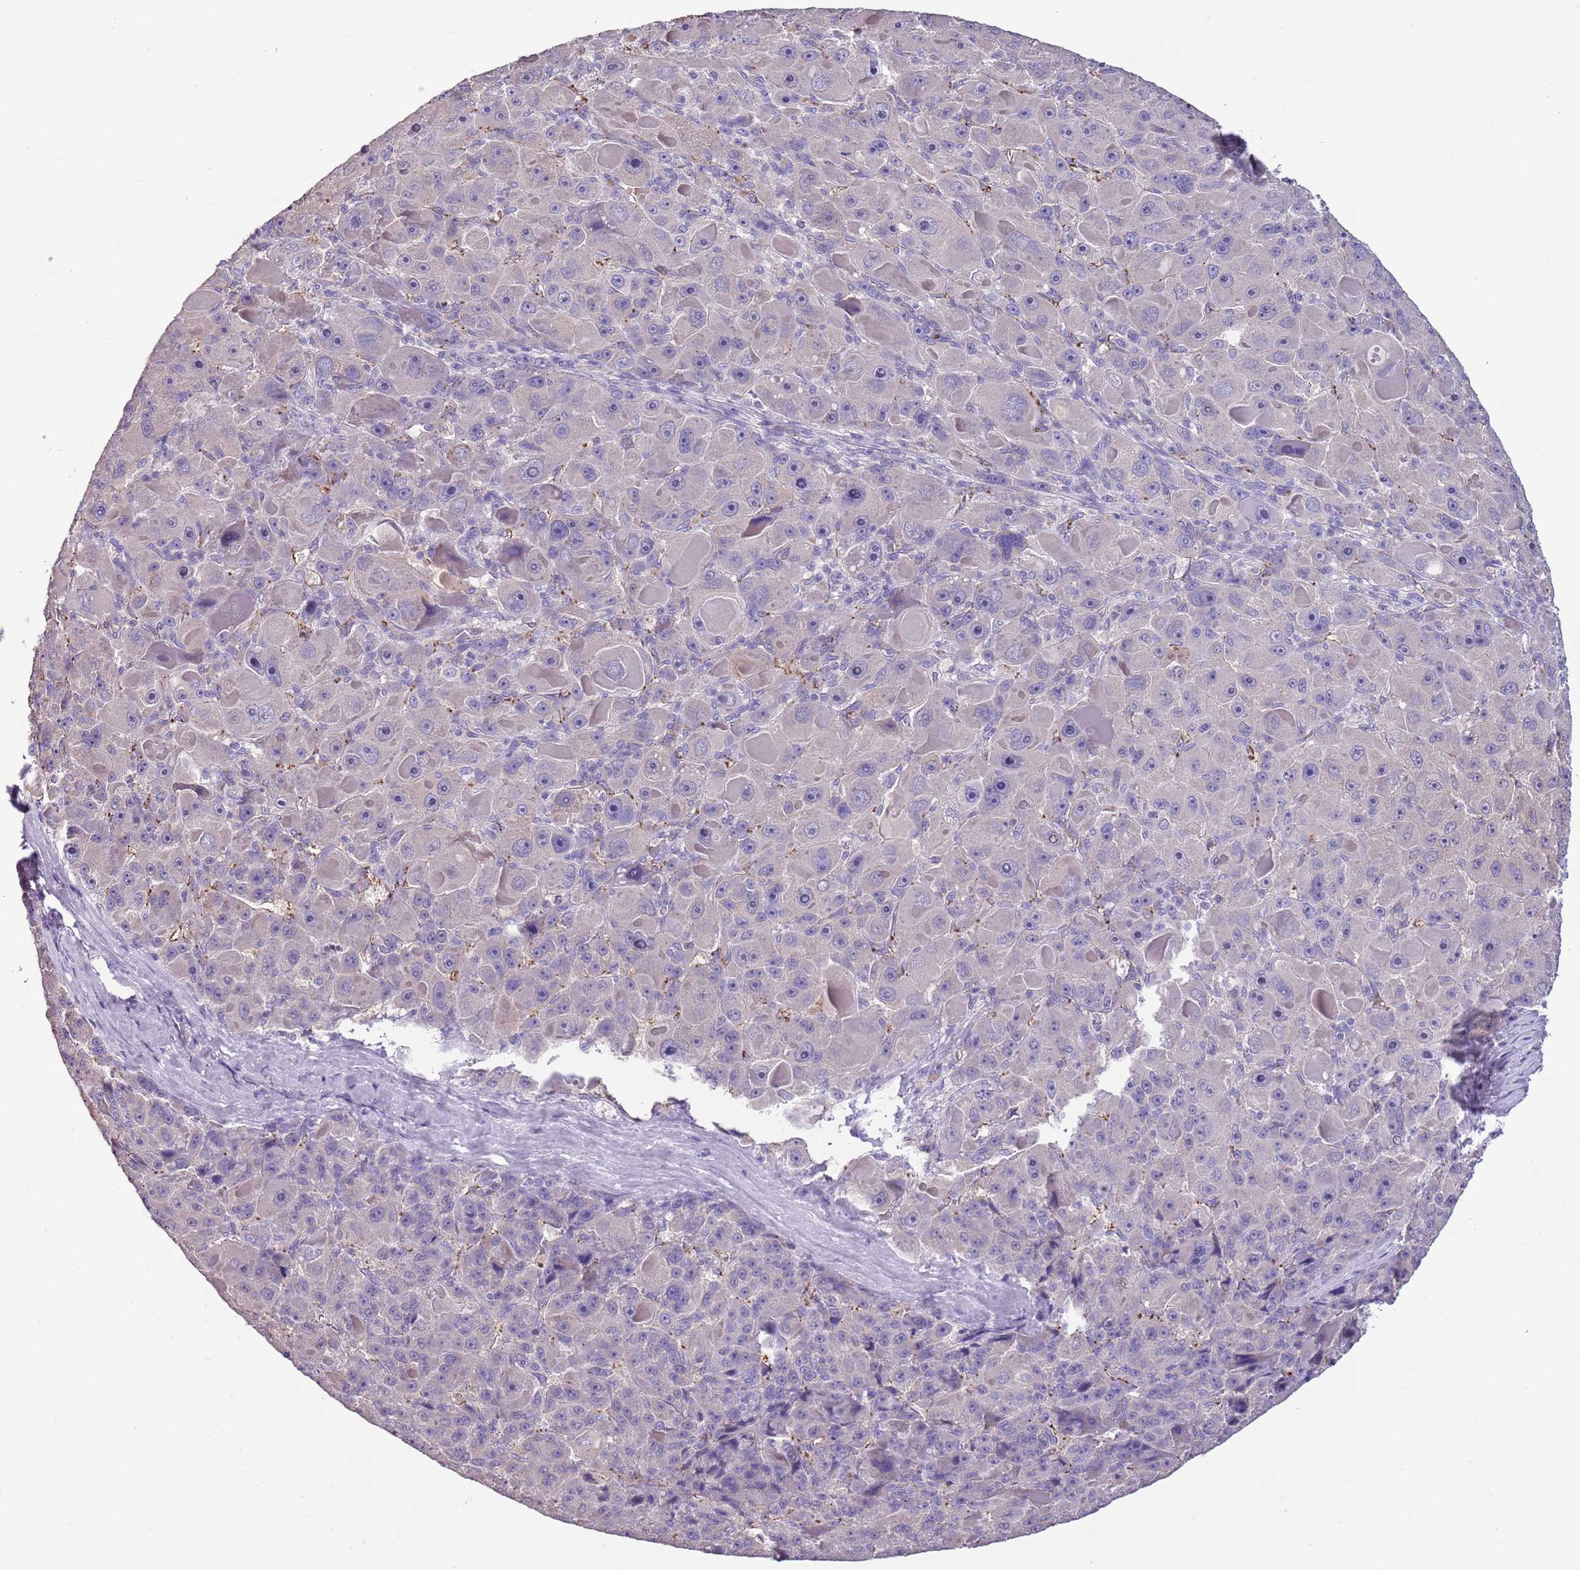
{"staining": {"intensity": "negative", "quantity": "none", "location": "none"}, "tissue": "liver cancer", "cell_type": "Tumor cells", "image_type": "cancer", "snomed": [{"axis": "morphology", "description": "Carcinoma, Hepatocellular, NOS"}, {"axis": "topography", "description": "Liver"}], "caption": "The immunohistochemistry (IHC) histopathology image has no significant expression in tumor cells of liver cancer (hepatocellular carcinoma) tissue. (DAB (3,3'-diaminobenzidine) immunohistochemistry (IHC) with hematoxylin counter stain).", "gene": "HES3", "patient": {"sex": "male", "age": 76}}